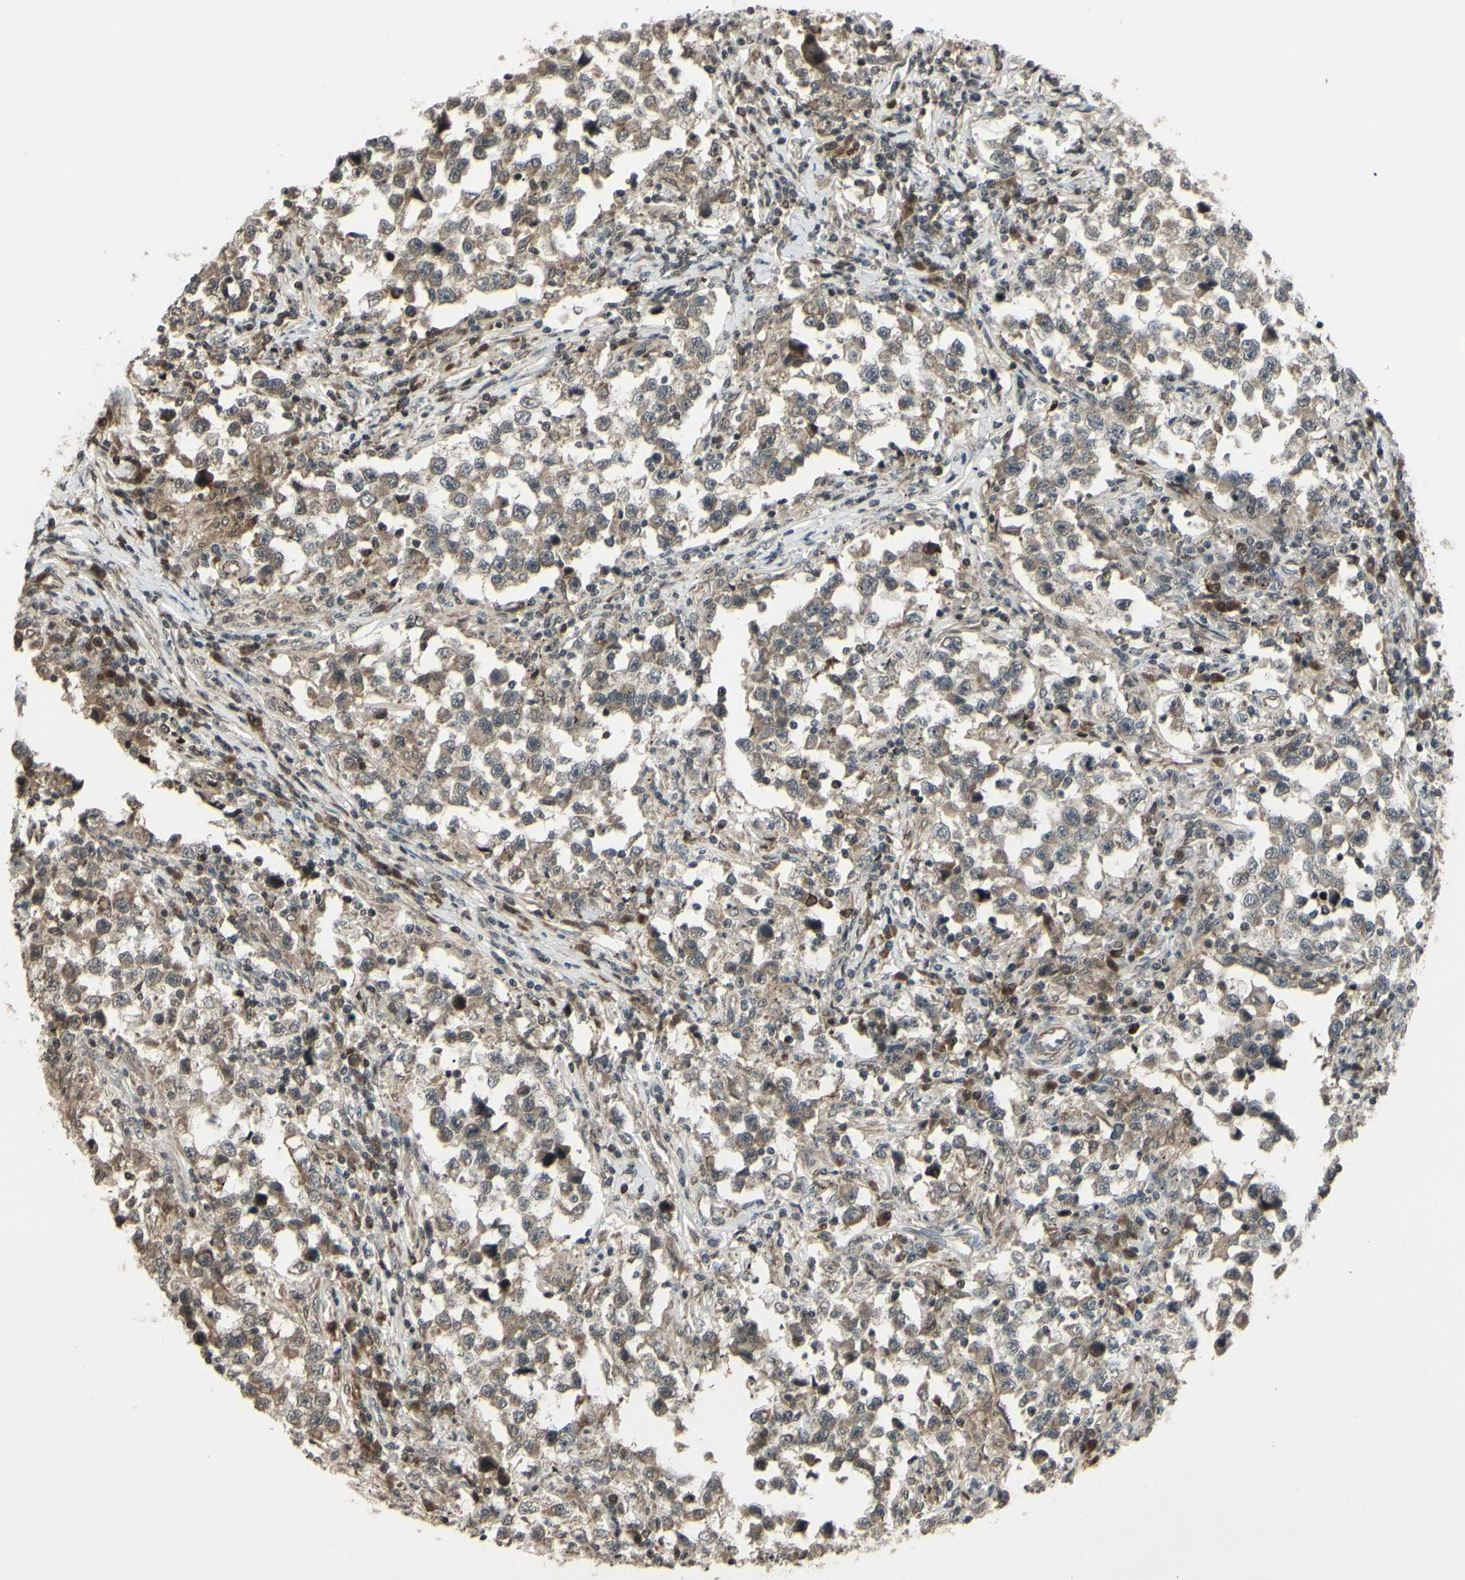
{"staining": {"intensity": "weak", "quantity": ">75%", "location": "cytoplasmic/membranous"}, "tissue": "testis cancer", "cell_type": "Tumor cells", "image_type": "cancer", "snomed": [{"axis": "morphology", "description": "Carcinoma, Embryonal, NOS"}, {"axis": "topography", "description": "Testis"}], "caption": "Tumor cells demonstrate low levels of weak cytoplasmic/membranous staining in approximately >75% of cells in human embryonal carcinoma (testis).", "gene": "BLNK", "patient": {"sex": "male", "age": 21}}